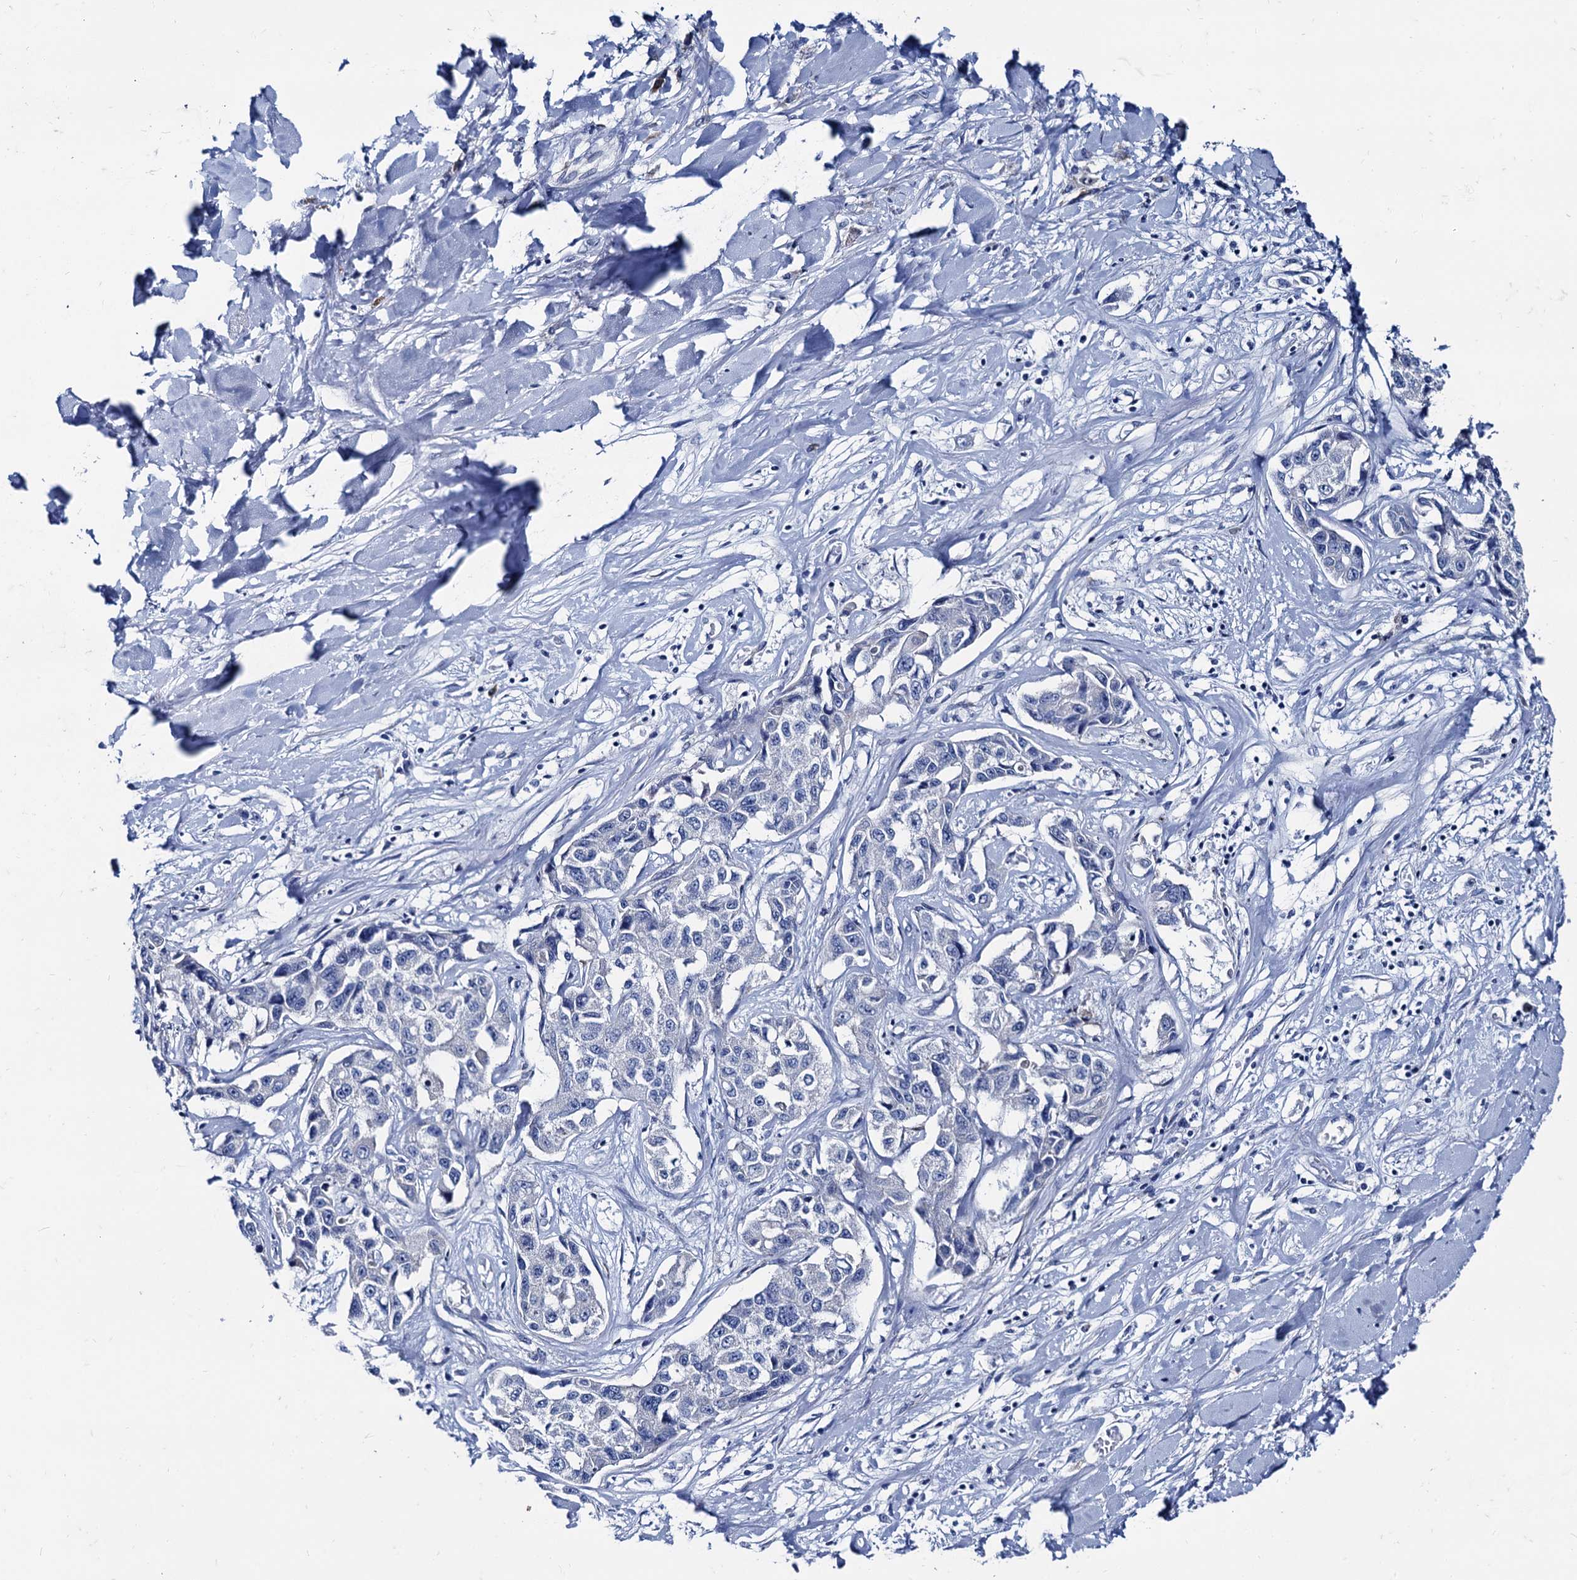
{"staining": {"intensity": "negative", "quantity": "none", "location": "none"}, "tissue": "liver cancer", "cell_type": "Tumor cells", "image_type": "cancer", "snomed": [{"axis": "morphology", "description": "Cholangiocarcinoma"}, {"axis": "topography", "description": "Liver"}], "caption": "High power microscopy micrograph of an immunohistochemistry histopathology image of liver cancer (cholangiocarcinoma), revealing no significant expression in tumor cells.", "gene": "FOXR2", "patient": {"sex": "male", "age": 59}}